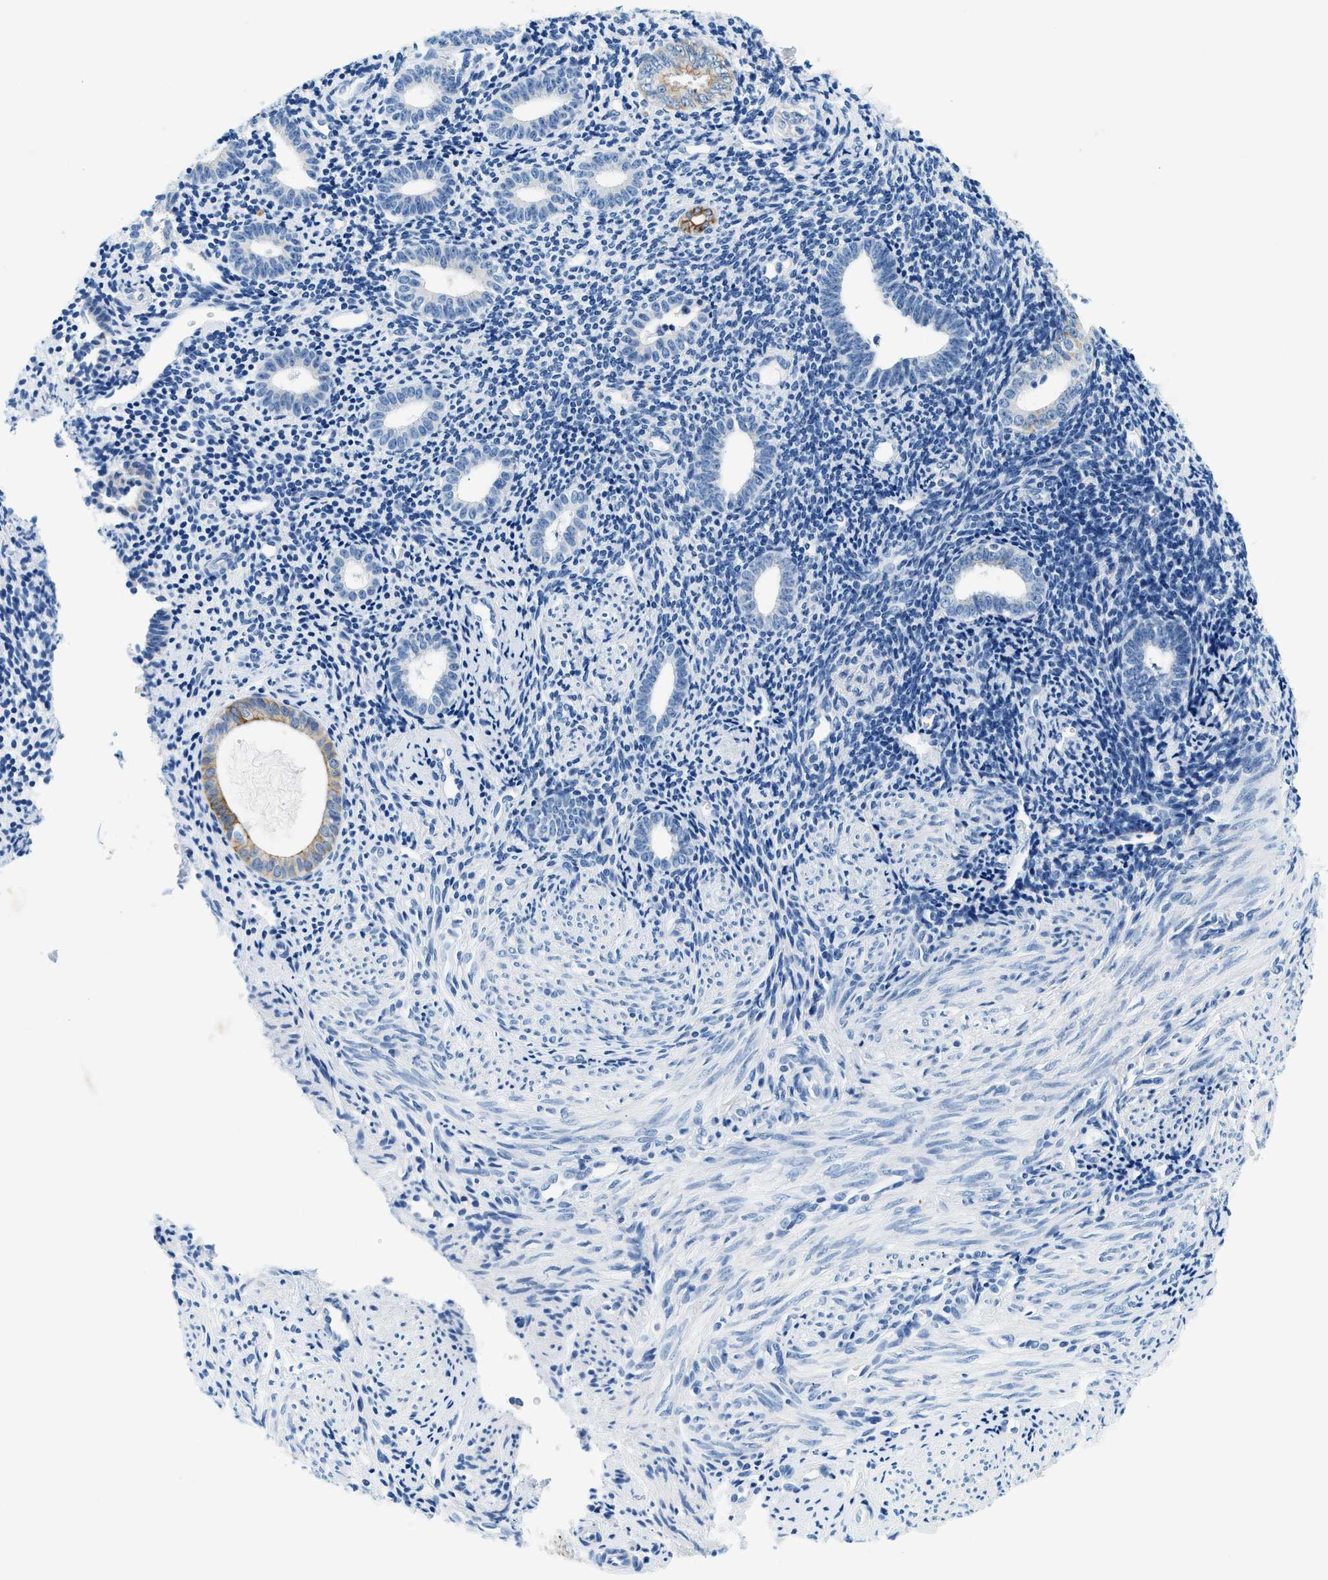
{"staining": {"intensity": "negative", "quantity": "none", "location": "none"}, "tissue": "endometrium", "cell_type": "Cells in endometrial stroma", "image_type": "normal", "snomed": [{"axis": "morphology", "description": "Normal tissue, NOS"}, {"axis": "topography", "description": "Endometrium"}], "caption": "Micrograph shows no significant protein staining in cells in endometrial stroma of normal endometrium. (DAB immunohistochemistry (IHC) with hematoxylin counter stain).", "gene": "STXBP2", "patient": {"sex": "female", "age": 50}}